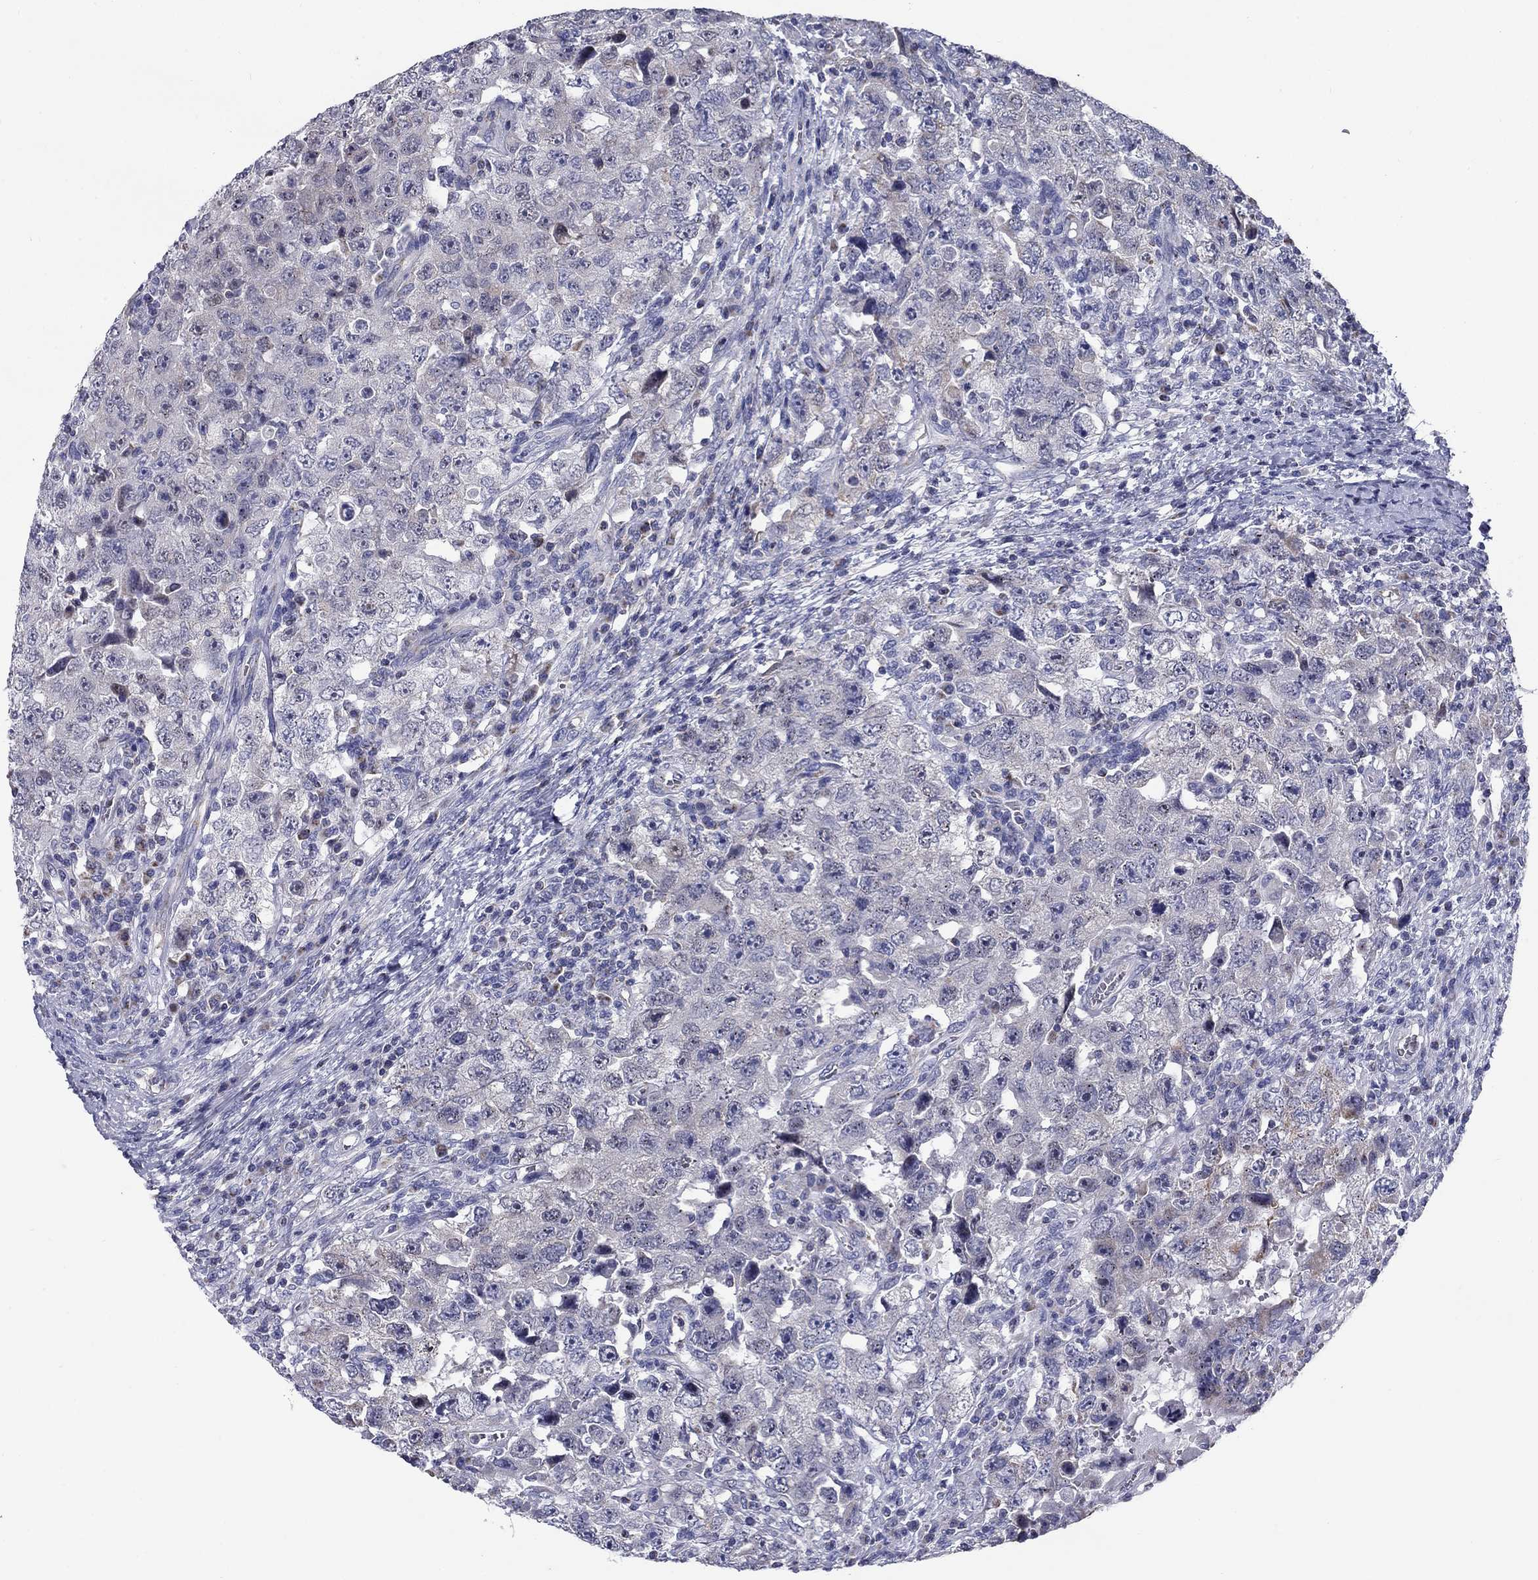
{"staining": {"intensity": "negative", "quantity": "none", "location": "none"}, "tissue": "testis cancer", "cell_type": "Tumor cells", "image_type": "cancer", "snomed": [{"axis": "morphology", "description": "Carcinoma, Embryonal, NOS"}, {"axis": "topography", "description": "Testis"}], "caption": "Tumor cells are negative for brown protein staining in testis cancer.", "gene": "NDUFA4L2", "patient": {"sex": "male", "age": 26}}